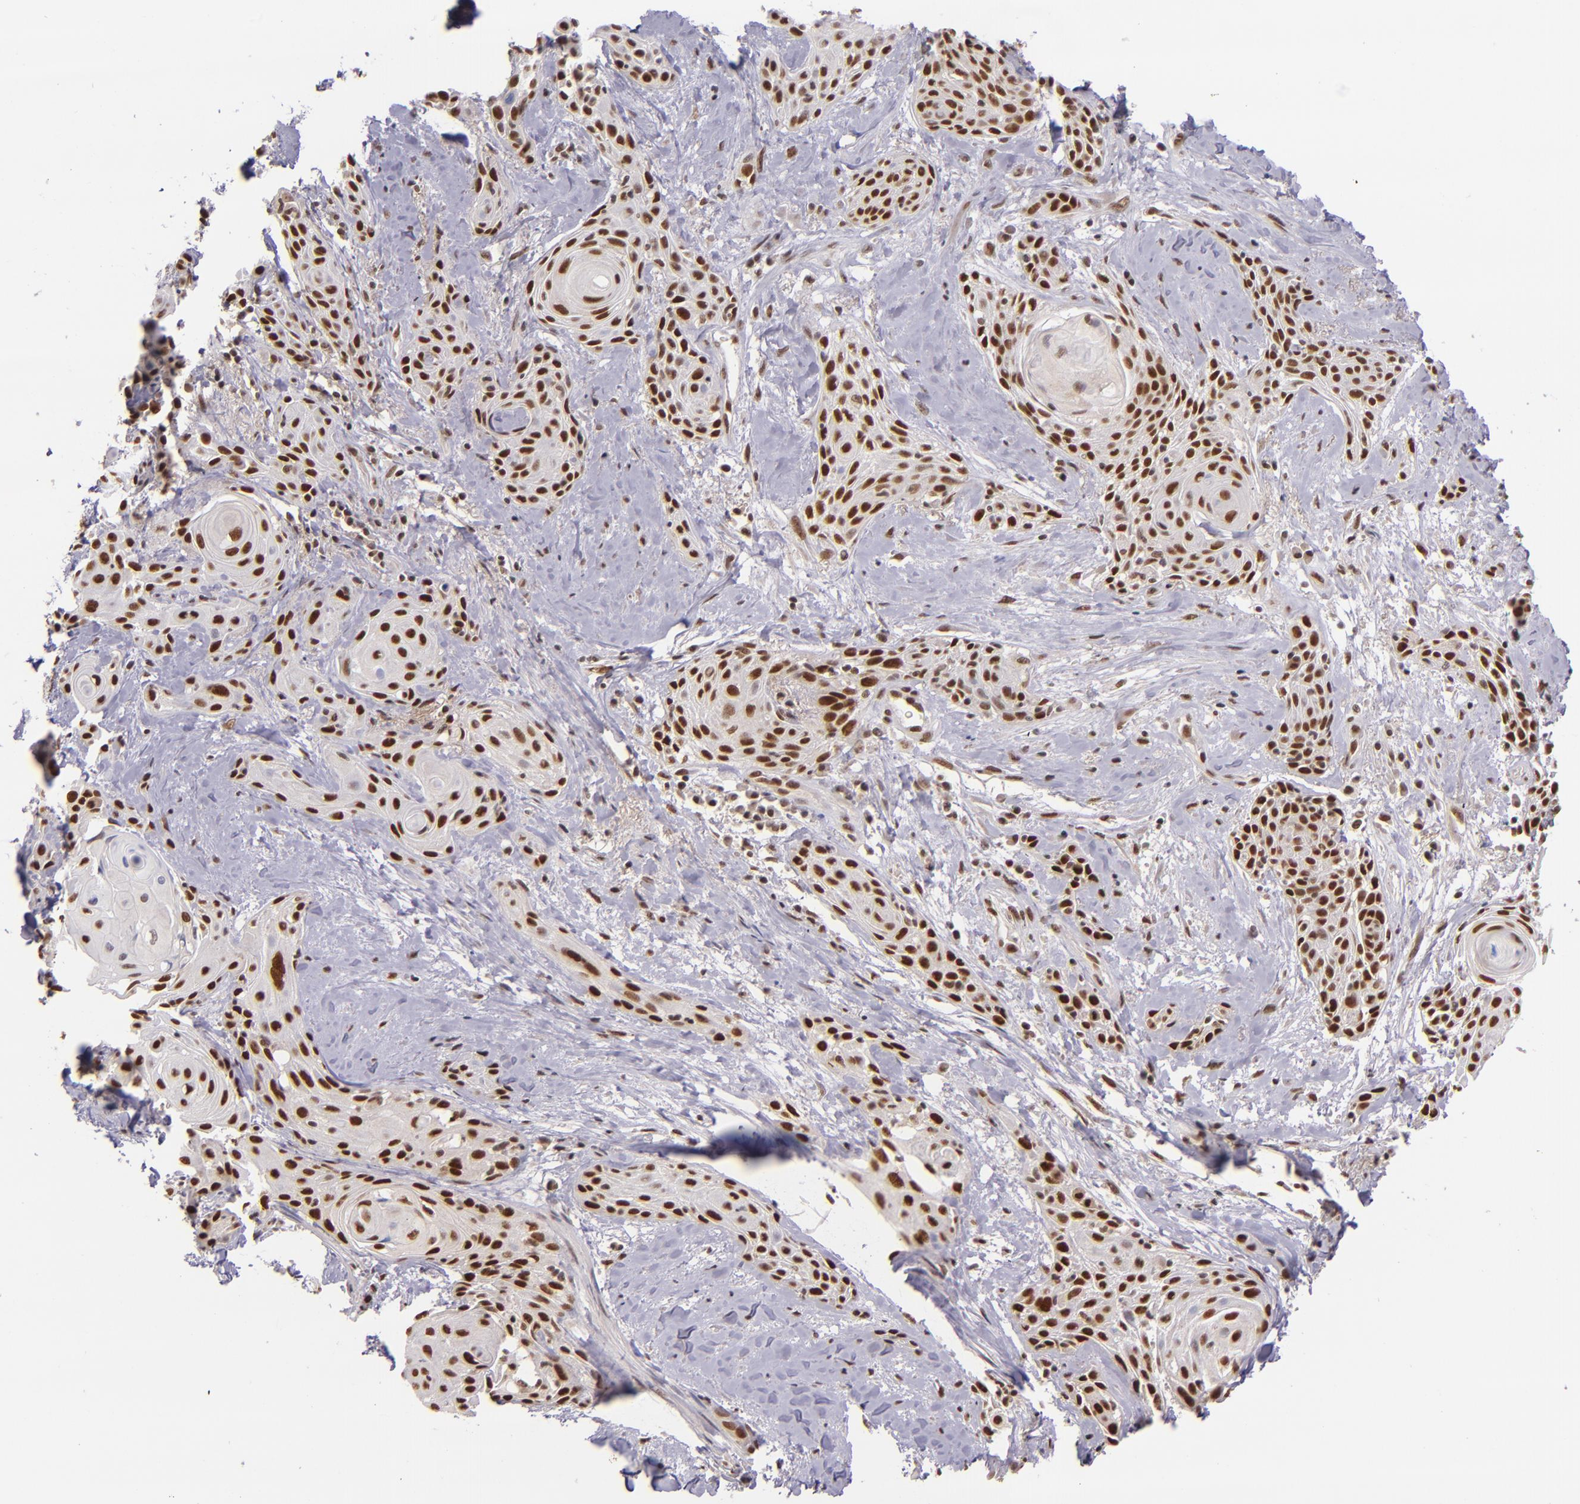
{"staining": {"intensity": "moderate", "quantity": ">75%", "location": "nuclear"}, "tissue": "skin cancer", "cell_type": "Tumor cells", "image_type": "cancer", "snomed": [{"axis": "morphology", "description": "Squamous cell carcinoma, NOS"}, {"axis": "topography", "description": "Skin"}, {"axis": "topography", "description": "Anal"}], "caption": "The image shows a brown stain indicating the presence of a protein in the nuclear of tumor cells in skin cancer (squamous cell carcinoma). The protein is stained brown, and the nuclei are stained in blue (DAB IHC with brightfield microscopy, high magnification).", "gene": "ZNF148", "patient": {"sex": "male", "age": 64}}